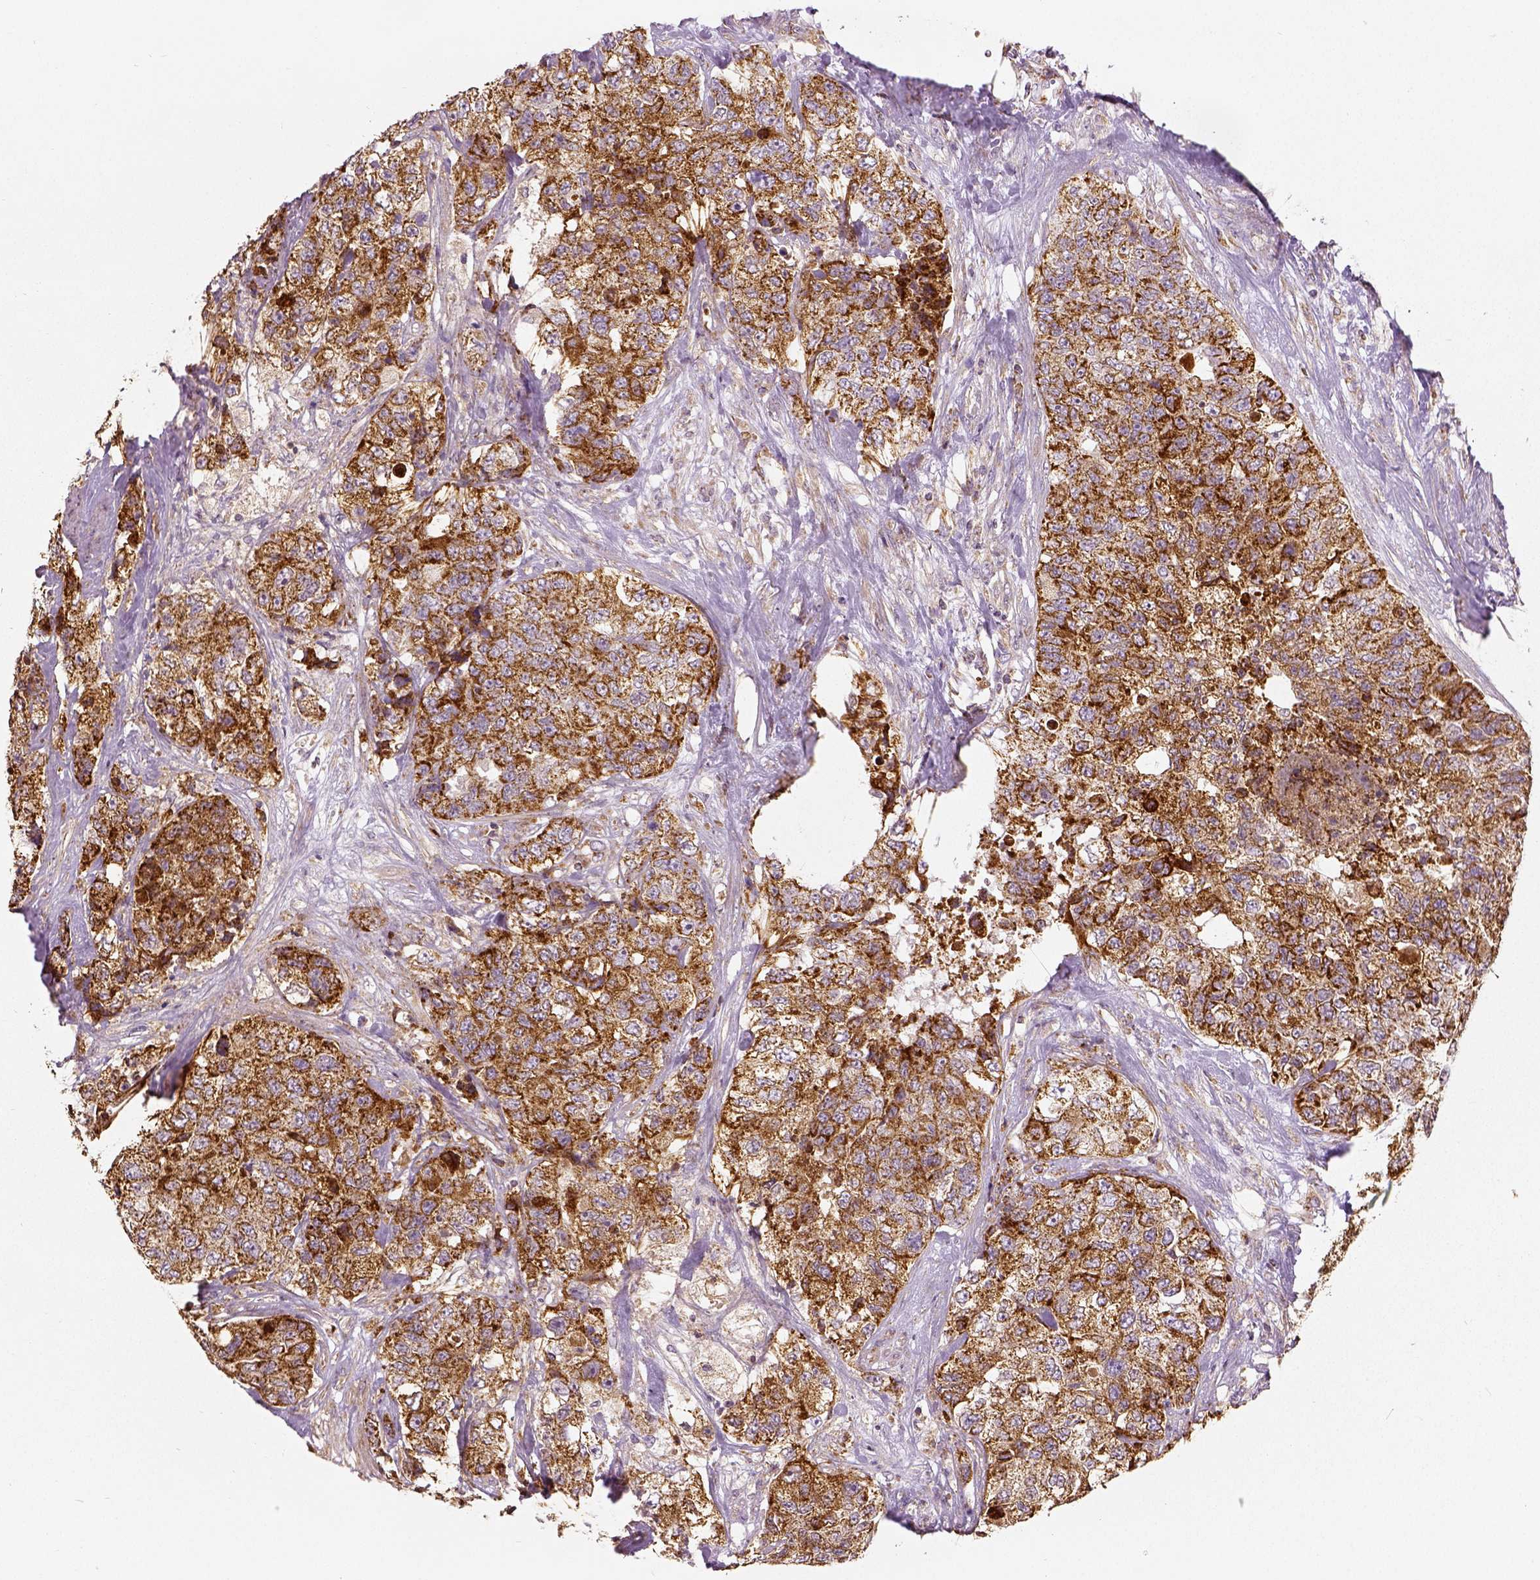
{"staining": {"intensity": "strong", "quantity": ">75%", "location": "cytoplasmic/membranous"}, "tissue": "urothelial cancer", "cell_type": "Tumor cells", "image_type": "cancer", "snomed": [{"axis": "morphology", "description": "Urothelial carcinoma, High grade"}, {"axis": "topography", "description": "Urinary bladder"}], "caption": "This photomicrograph displays immunohistochemistry staining of urothelial cancer, with high strong cytoplasmic/membranous staining in approximately >75% of tumor cells.", "gene": "PGAM5", "patient": {"sex": "female", "age": 78}}